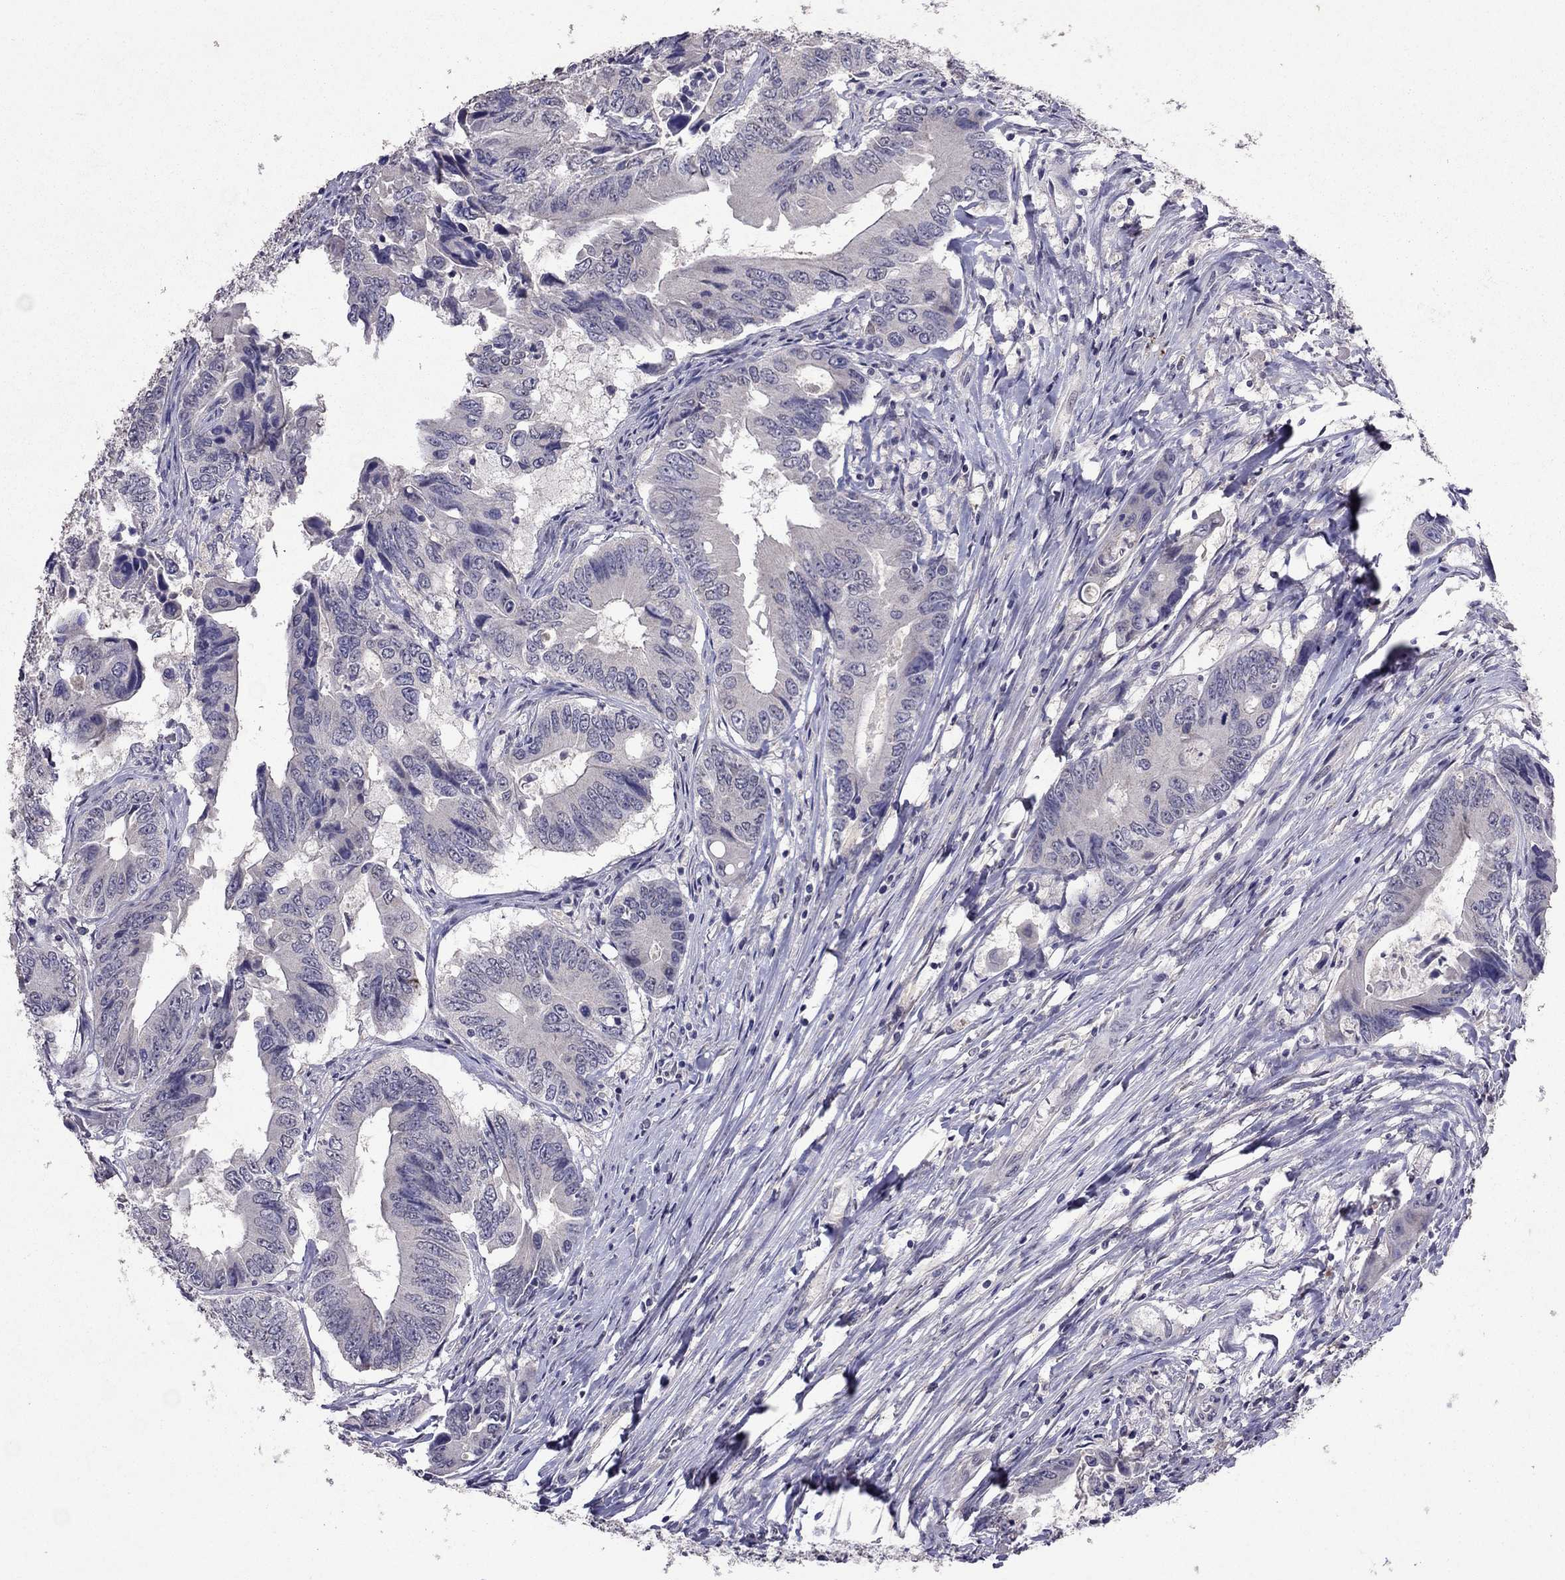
{"staining": {"intensity": "negative", "quantity": "none", "location": "none"}, "tissue": "colorectal cancer", "cell_type": "Tumor cells", "image_type": "cancer", "snomed": [{"axis": "morphology", "description": "Adenocarcinoma, NOS"}, {"axis": "topography", "description": "Colon"}], "caption": "Immunohistochemistry (IHC) of colorectal cancer (adenocarcinoma) displays no expression in tumor cells.", "gene": "FST", "patient": {"sex": "female", "age": 90}}